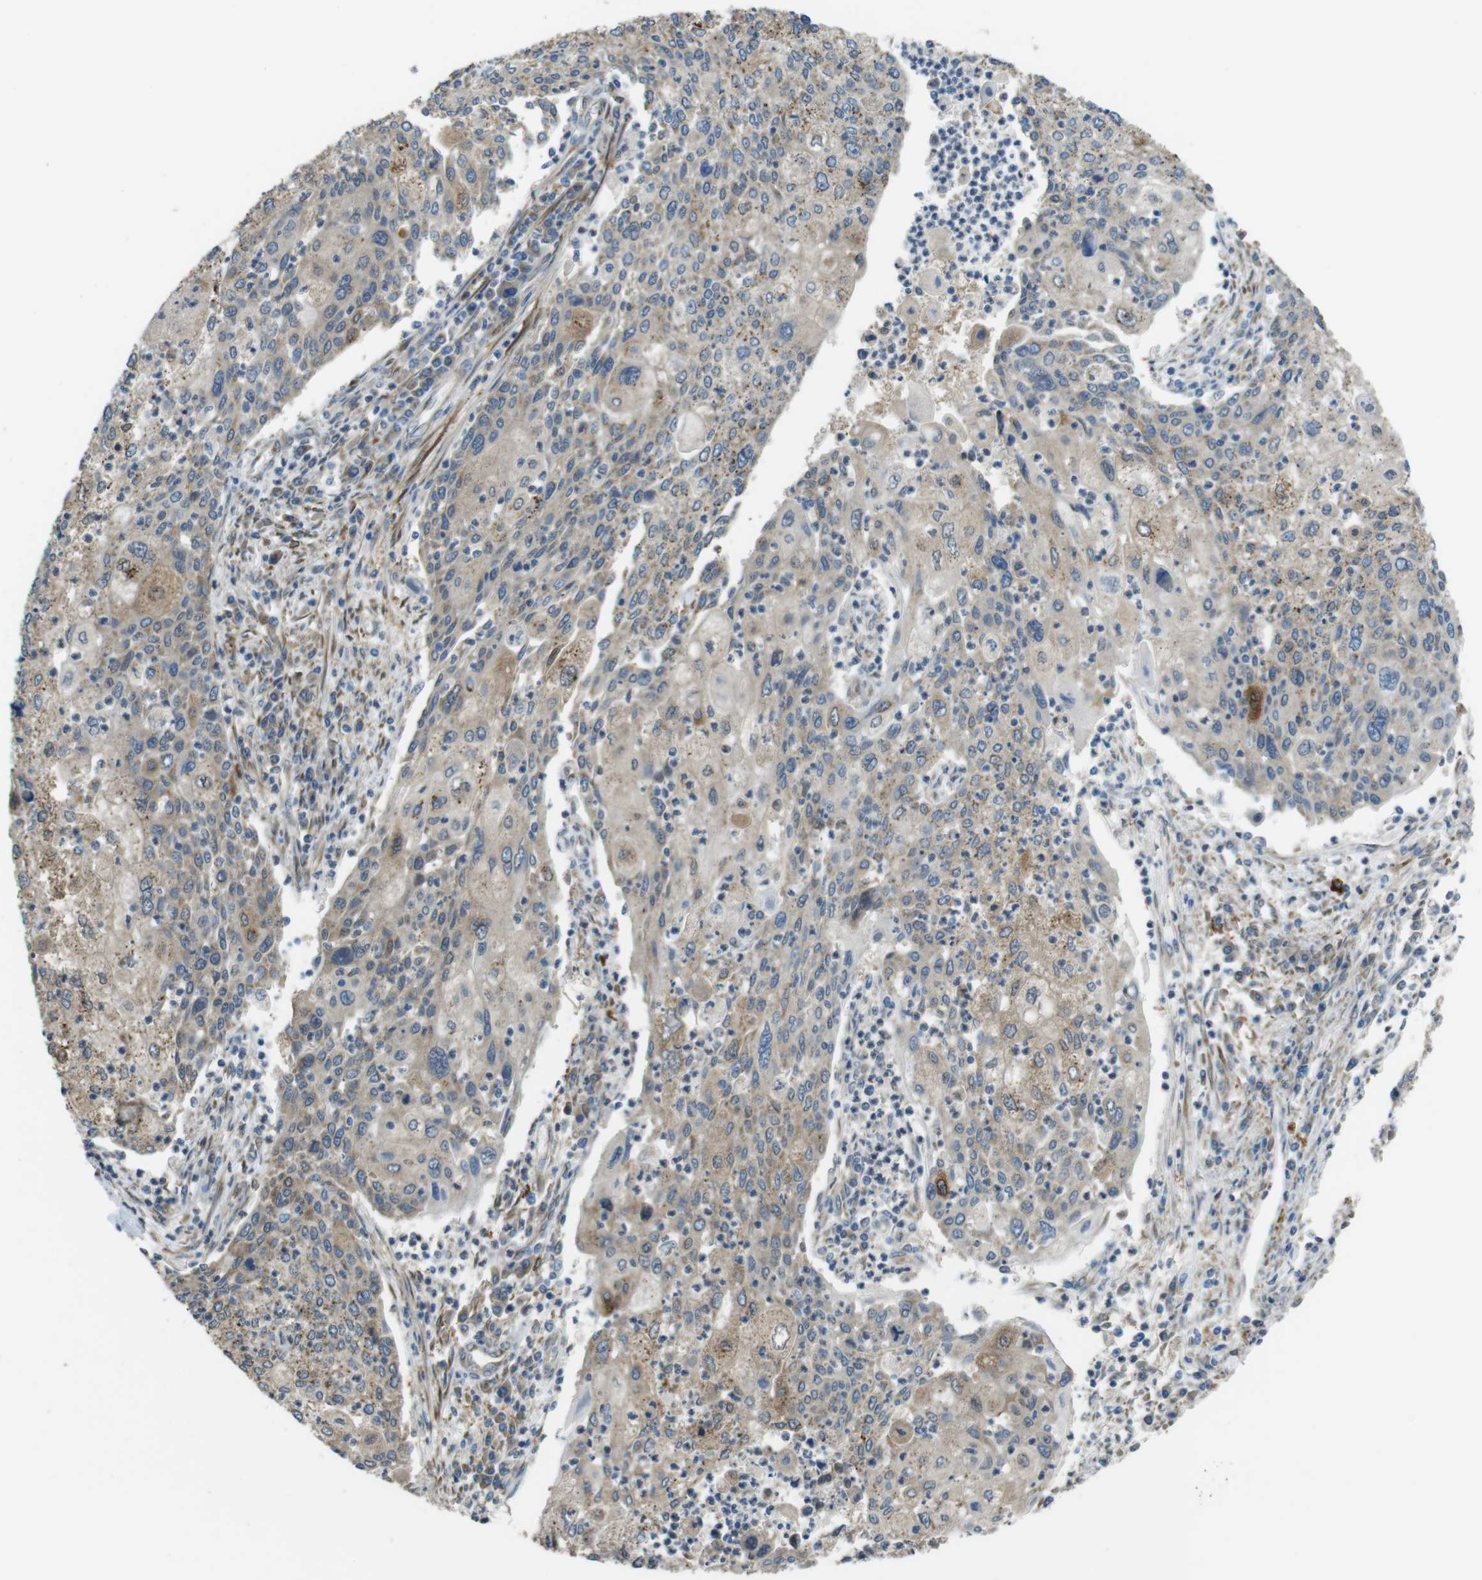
{"staining": {"intensity": "weak", "quantity": ">75%", "location": "cytoplasmic/membranous"}, "tissue": "cervical cancer", "cell_type": "Tumor cells", "image_type": "cancer", "snomed": [{"axis": "morphology", "description": "Squamous cell carcinoma, NOS"}, {"axis": "topography", "description": "Cervix"}], "caption": "Tumor cells show low levels of weak cytoplasmic/membranous expression in approximately >75% of cells in human cervical cancer (squamous cell carcinoma).", "gene": "RAB6A", "patient": {"sex": "female", "age": 40}}